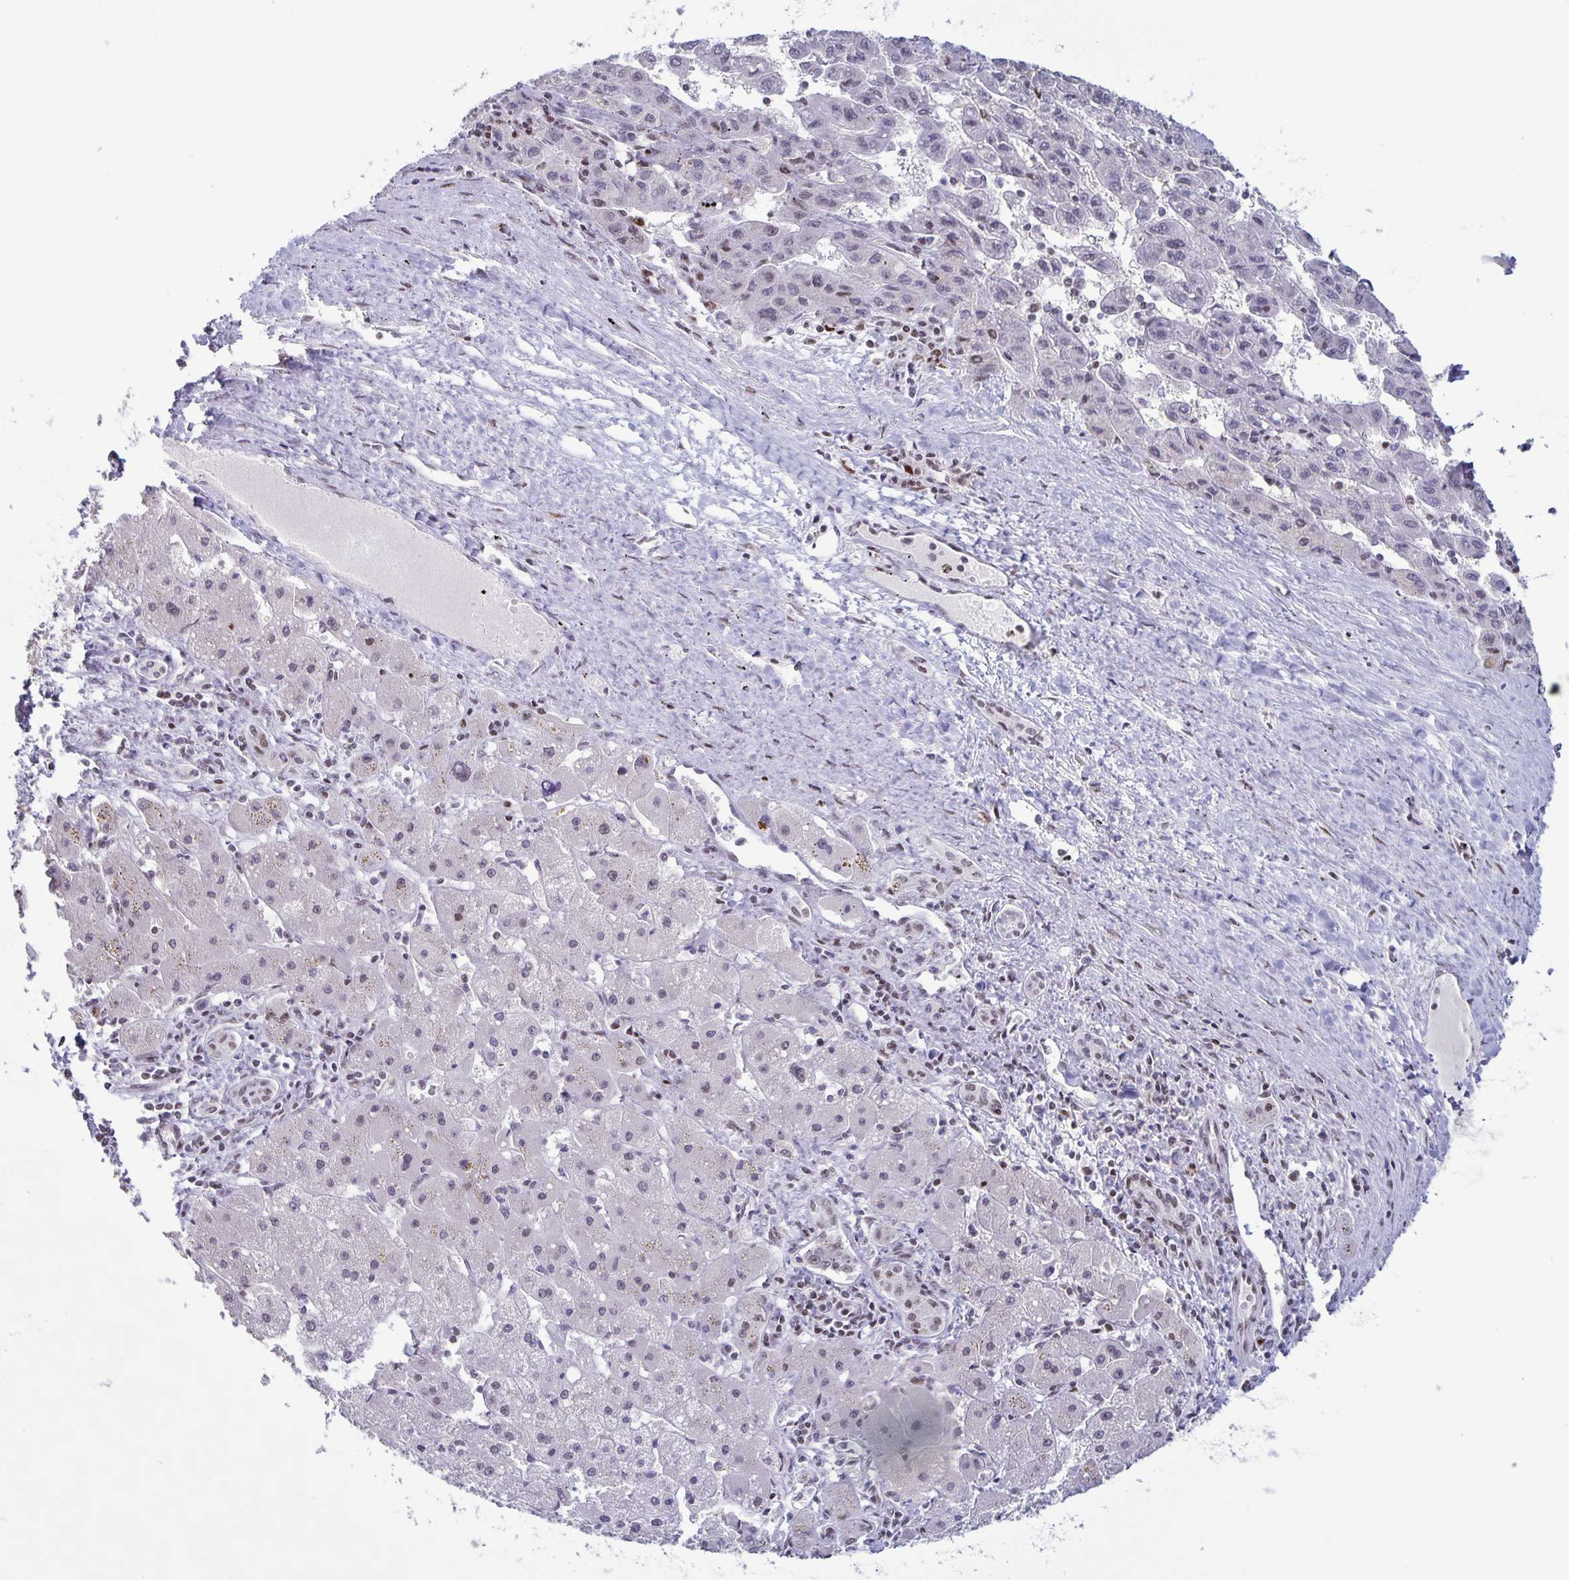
{"staining": {"intensity": "negative", "quantity": "none", "location": "none"}, "tissue": "liver cancer", "cell_type": "Tumor cells", "image_type": "cancer", "snomed": [{"axis": "morphology", "description": "Carcinoma, Hepatocellular, NOS"}, {"axis": "topography", "description": "Liver"}], "caption": "A high-resolution micrograph shows immunohistochemistry (IHC) staining of hepatocellular carcinoma (liver), which exhibits no significant staining in tumor cells.", "gene": "JUND", "patient": {"sex": "female", "age": 82}}